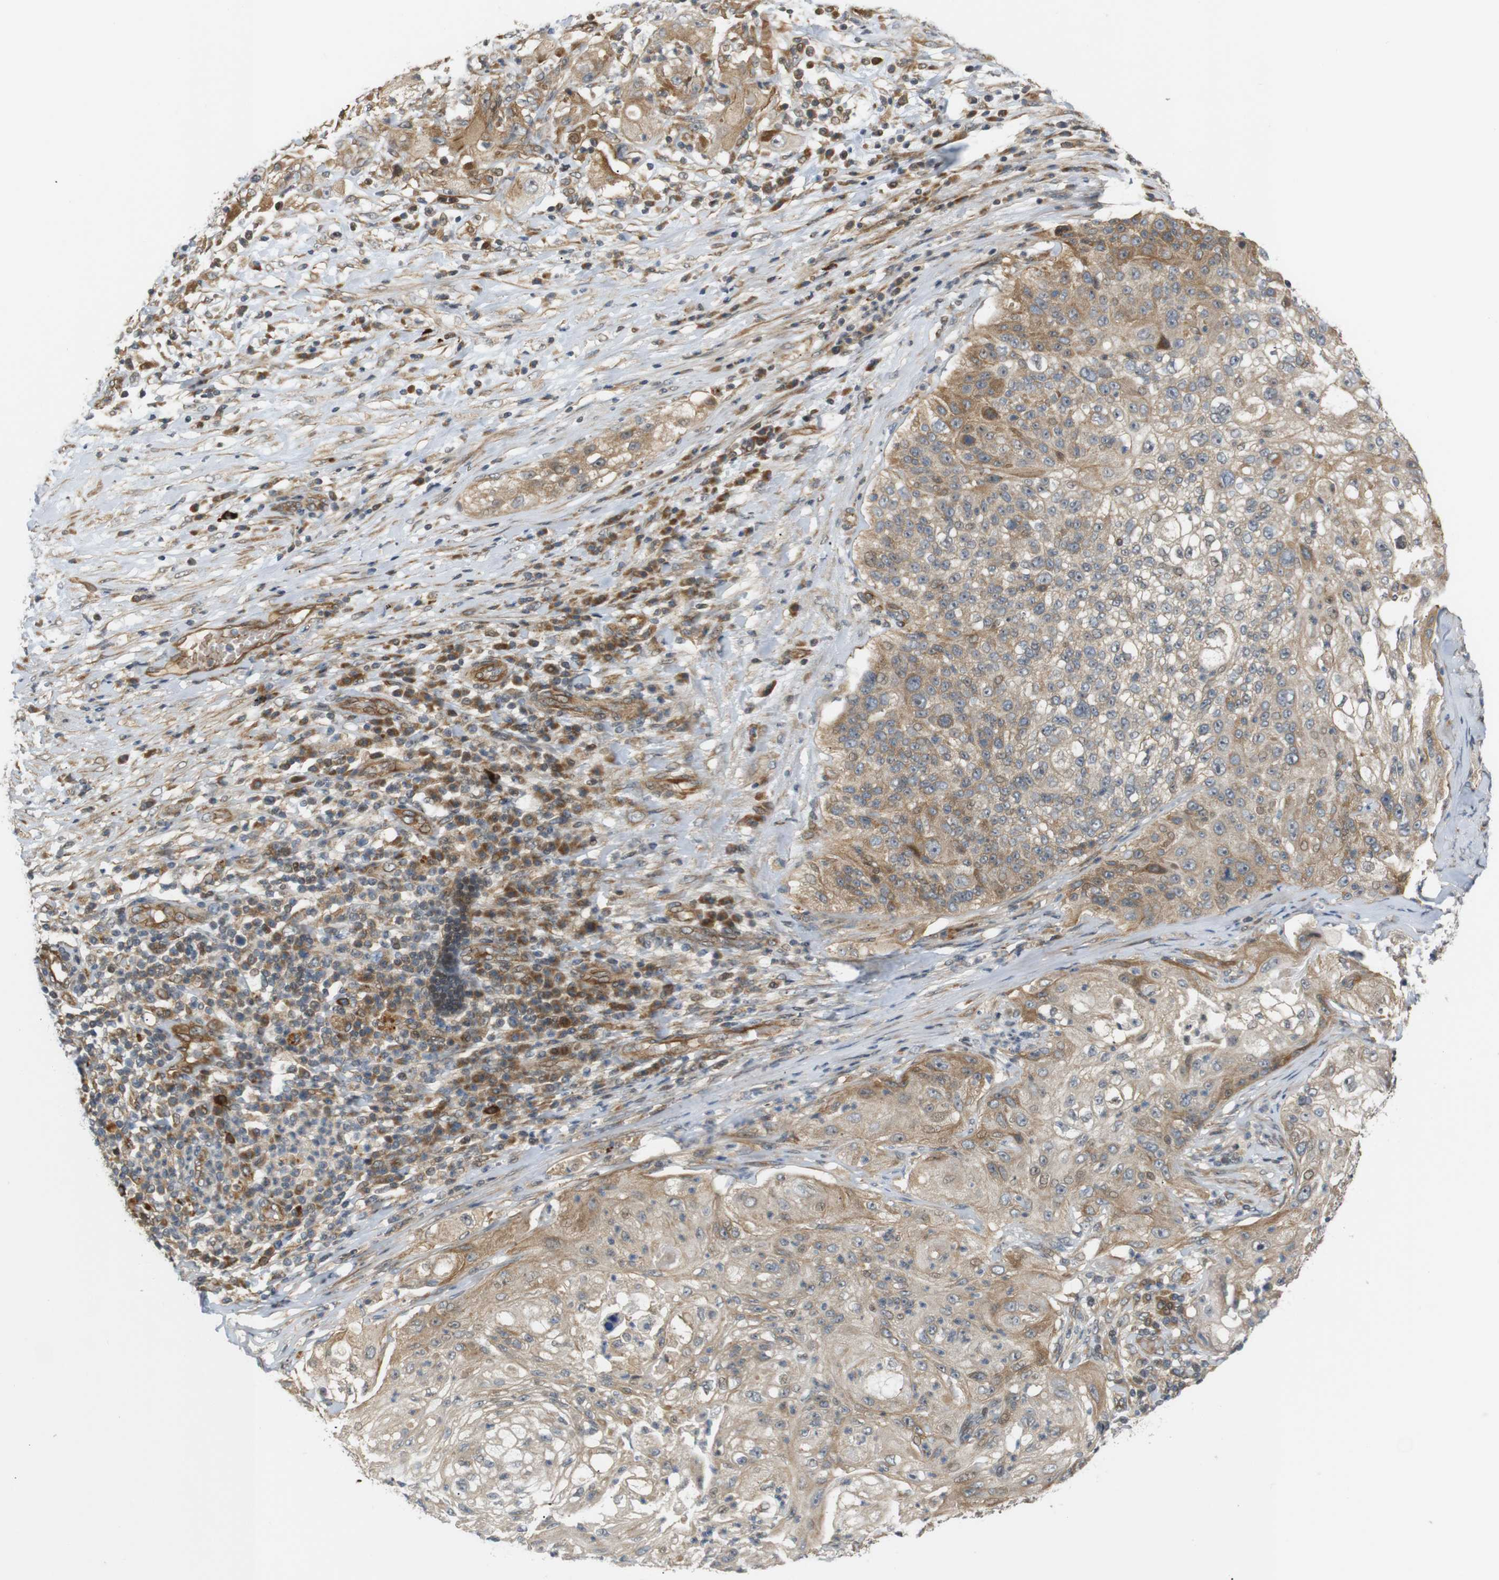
{"staining": {"intensity": "moderate", "quantity": ">75%", "location": "cytoplasmic/membranous"}, "tissue": "lung cancer", "cell_type": "Tumor cells", "image_type": "cancer", "snomed": [{"axis": "morphology", "description": "Inflammation, NOS"}, {"axis": "morphology", "description": "Squamous cell carcinoma, NOS"}, {"axis": "topography", "description": "Lymph node"}, {"axis": "topography", "description": "Soft tissue"}, {"axis": "topography", "description": "Lung"}], "caption": "Approximately >75% of tumor cells in human lung cancer (squamous cell carcinoma) demonstrate moderate cytoplasmic/membranous protein staining as visualized by brown immunohistochemical staining.", "gene": "RPTOR", "patient": {"sex": "male", "age": 66}}